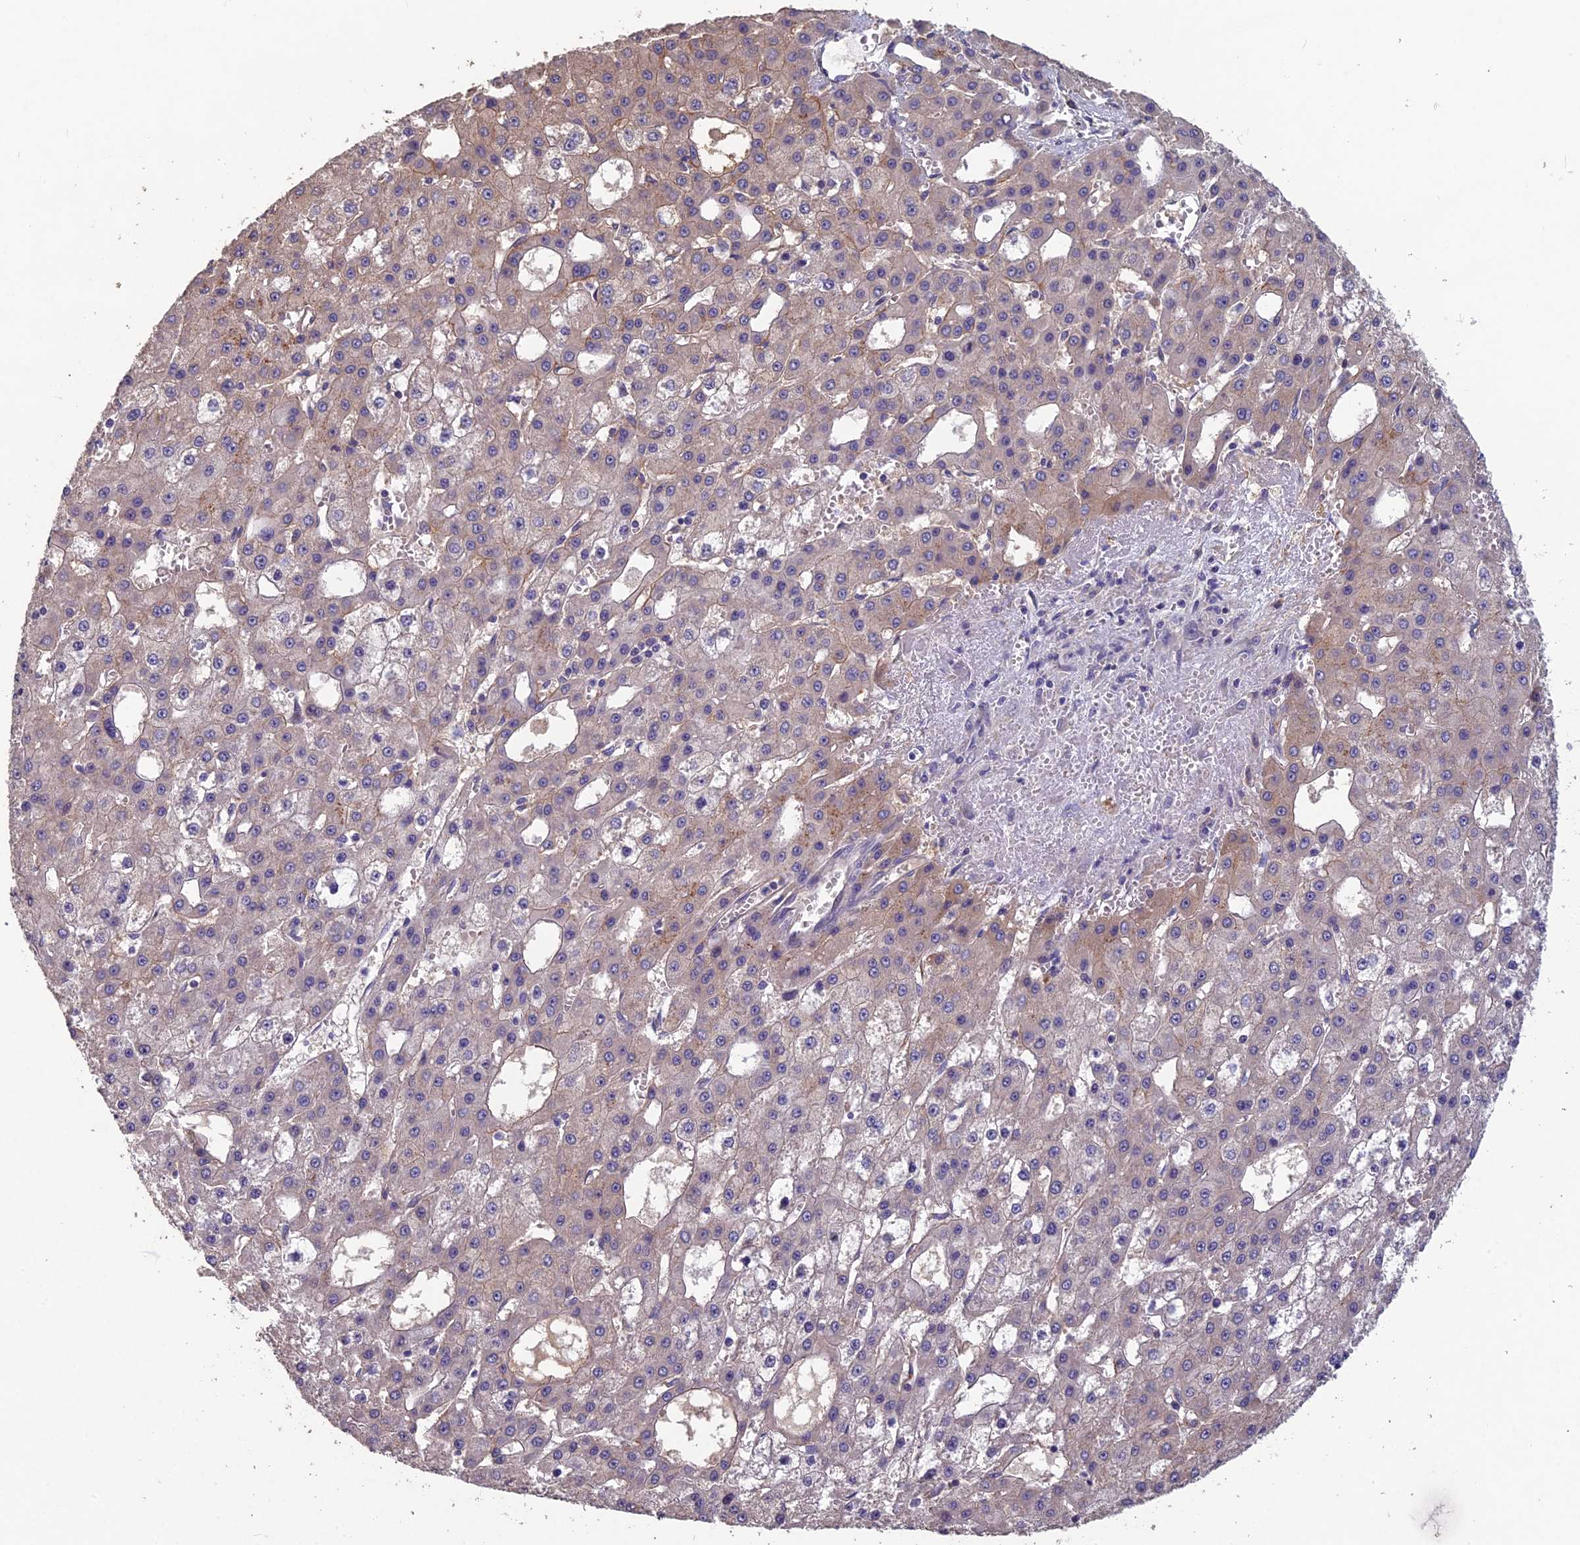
{"staining": {"intensity": "weak", "quantity": "<25%", "location": "cytoplasmic/membranous"}, "tissue": "liver cancer", "cell_type": "Tumor cells", "image_type": "cancer", "snomed": [{"axis": "morphology", "description": "Carcinoma, Hepatocellular, NOS"}, {"axis": "topography", "description": "Liver"}], "caption": "Tumor cells are negative for protein expression in human liver hepatocellular carcinoma.", "gene": "CEACAM16", "patient": {"sex": "male", "age": 47}}